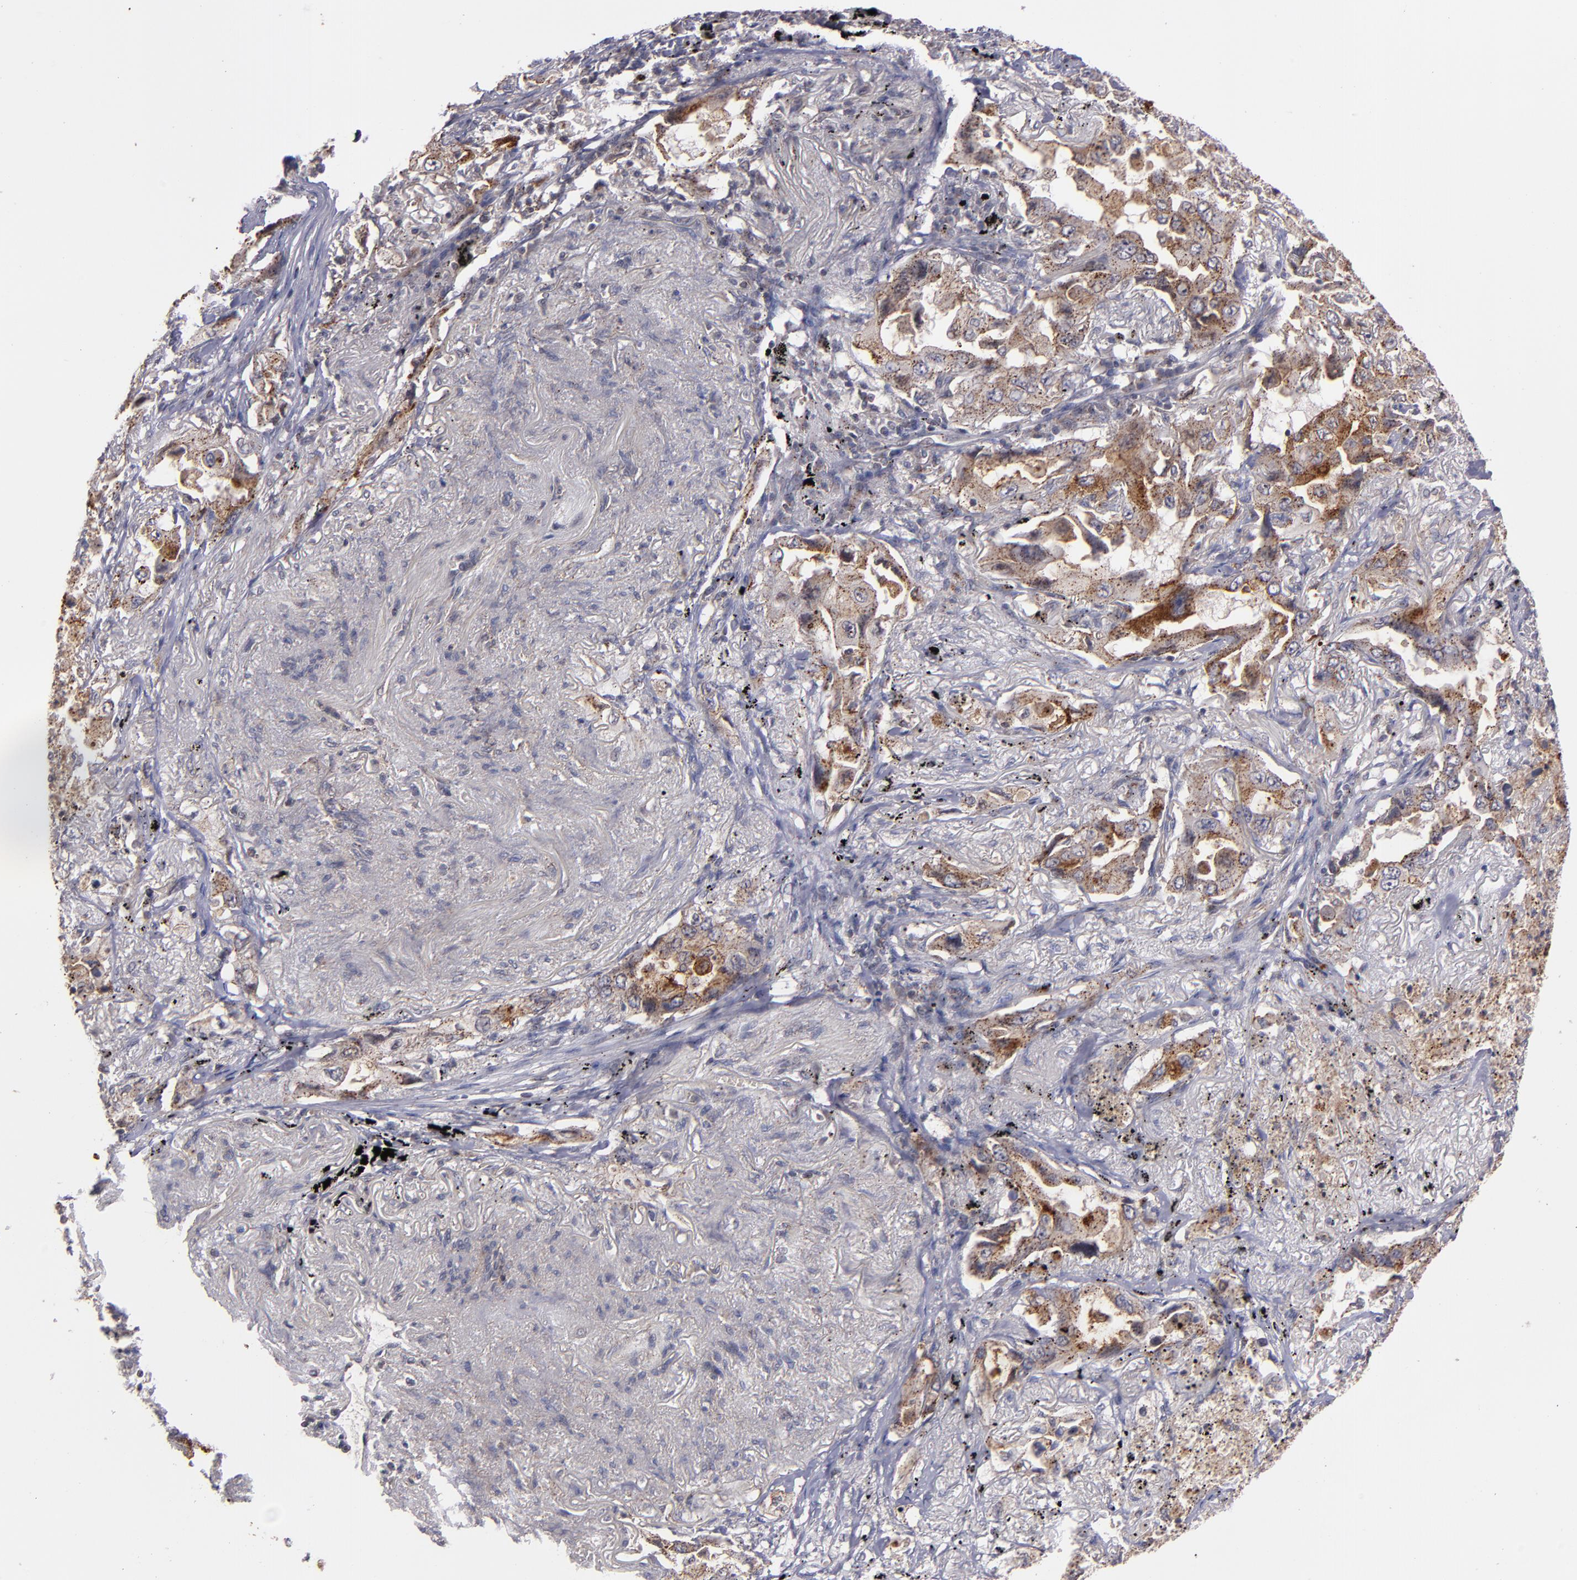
{"staining": {"intensity": "moderate", "quantity": ">75%", "location": "cytoplasmic/membranous"}, "tissue": "lung cancer", "cell_type": "Tumor cells", "image_type": "cancer", "snomed": [{"axis": "morphology", "description": "Adenocarcinoma, NOS"}, {"axis": "topography", "description": "Lung"}], "caption": "Approximately >75% of tumor cells in adenocarcinoma (lung) display moderate cytoplasmic/membranous protein expression as visualized by brown immunohistochemical staining.", "gene": "SYP", "patient": {"sex": "female", "age": 65}}